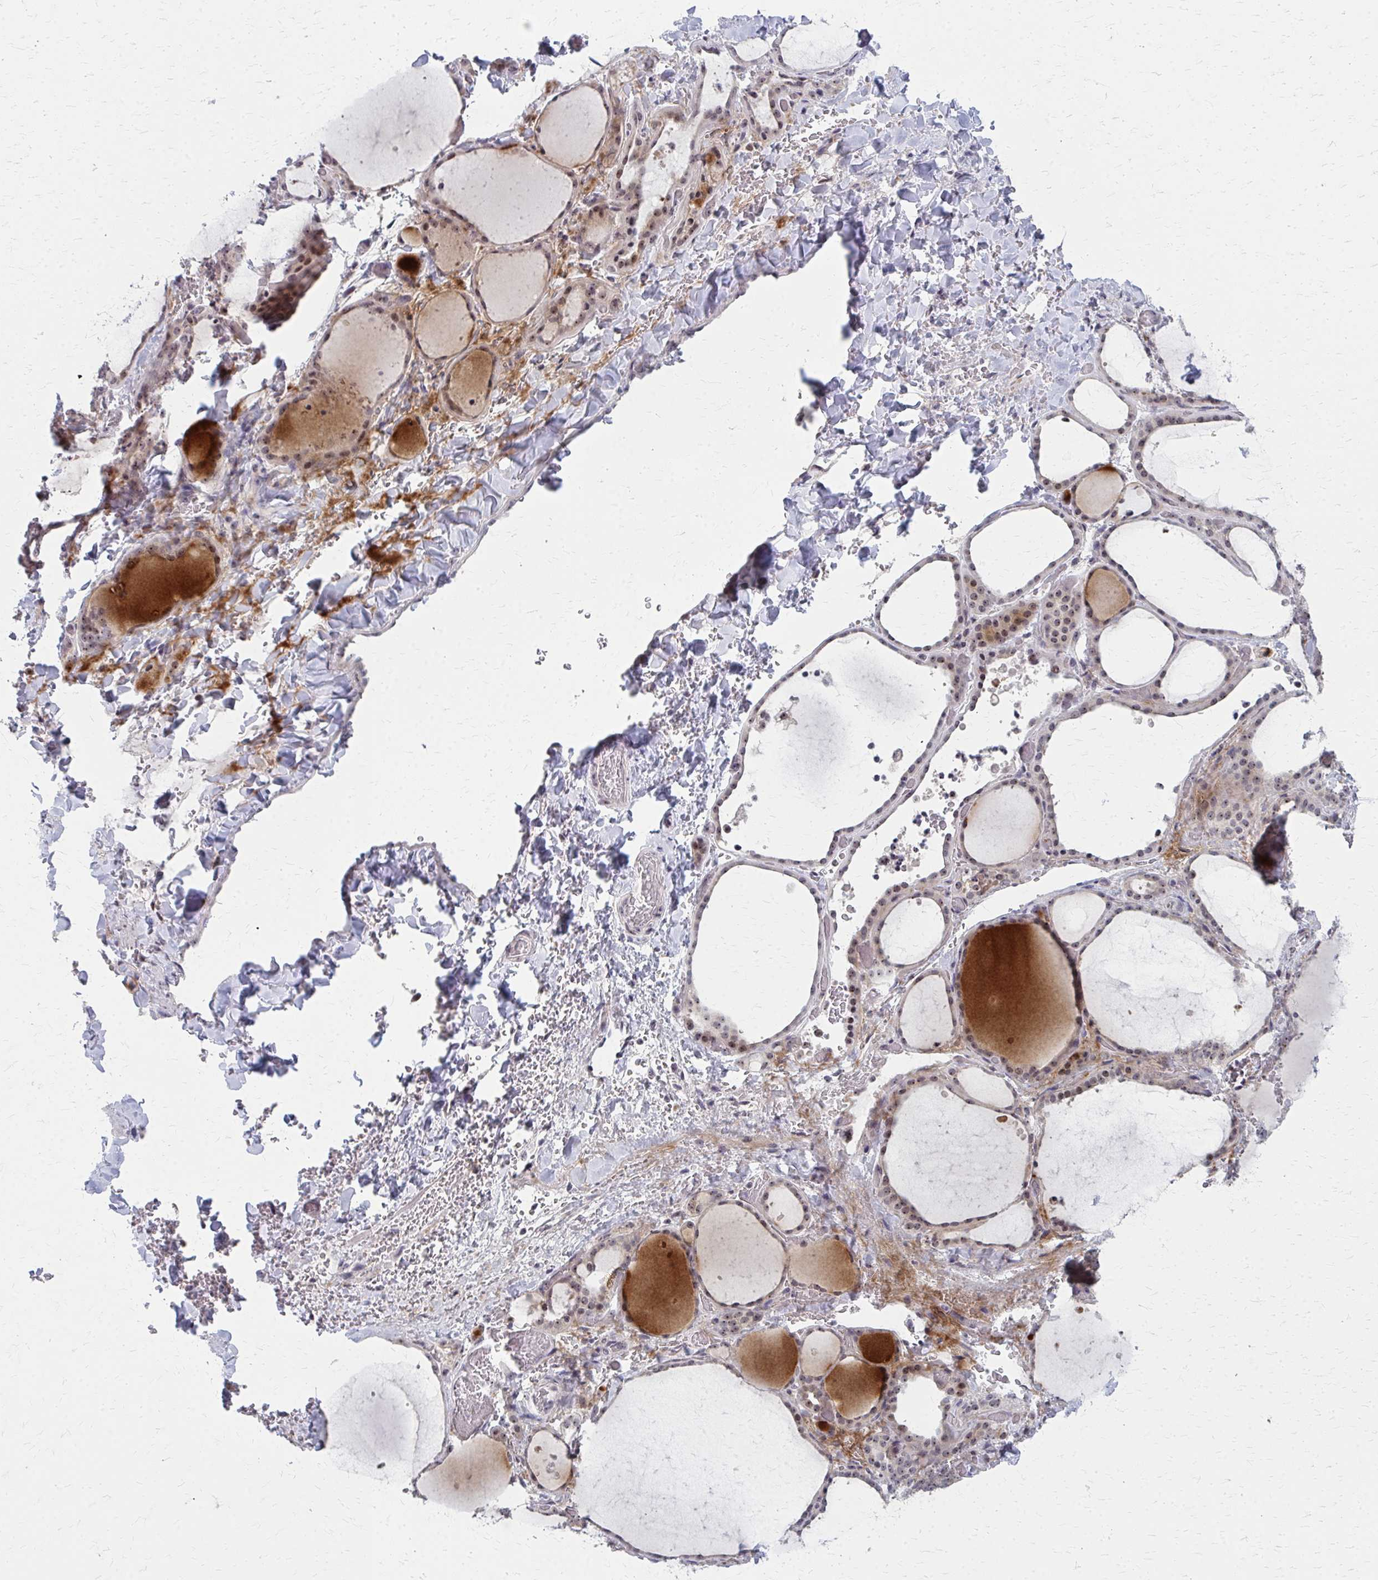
{"staining": {"intensity": "weak", "quantity": "25%-75%", "location": "cytoplasmic/membranous,nuclear"}, "tissue": "thyroid gland", "cell_type": "Glandular cells", "image_type": "normal", "snomed": [{"axis": "morphology", "description": "Normal tissue, NOS"}, {"axis": "topography", "description": "Thyroid gland"}], "caption": "Weak cytoplasmic/membranous,nuclear staining is seen in about 25%-75% of glandular cells in normal thyroid gland. The protein of interest is shown in brown color, while the nuclei are stained blue.", "gene": "NUDT16", "patient": {"sex": "female", "age": 36}}